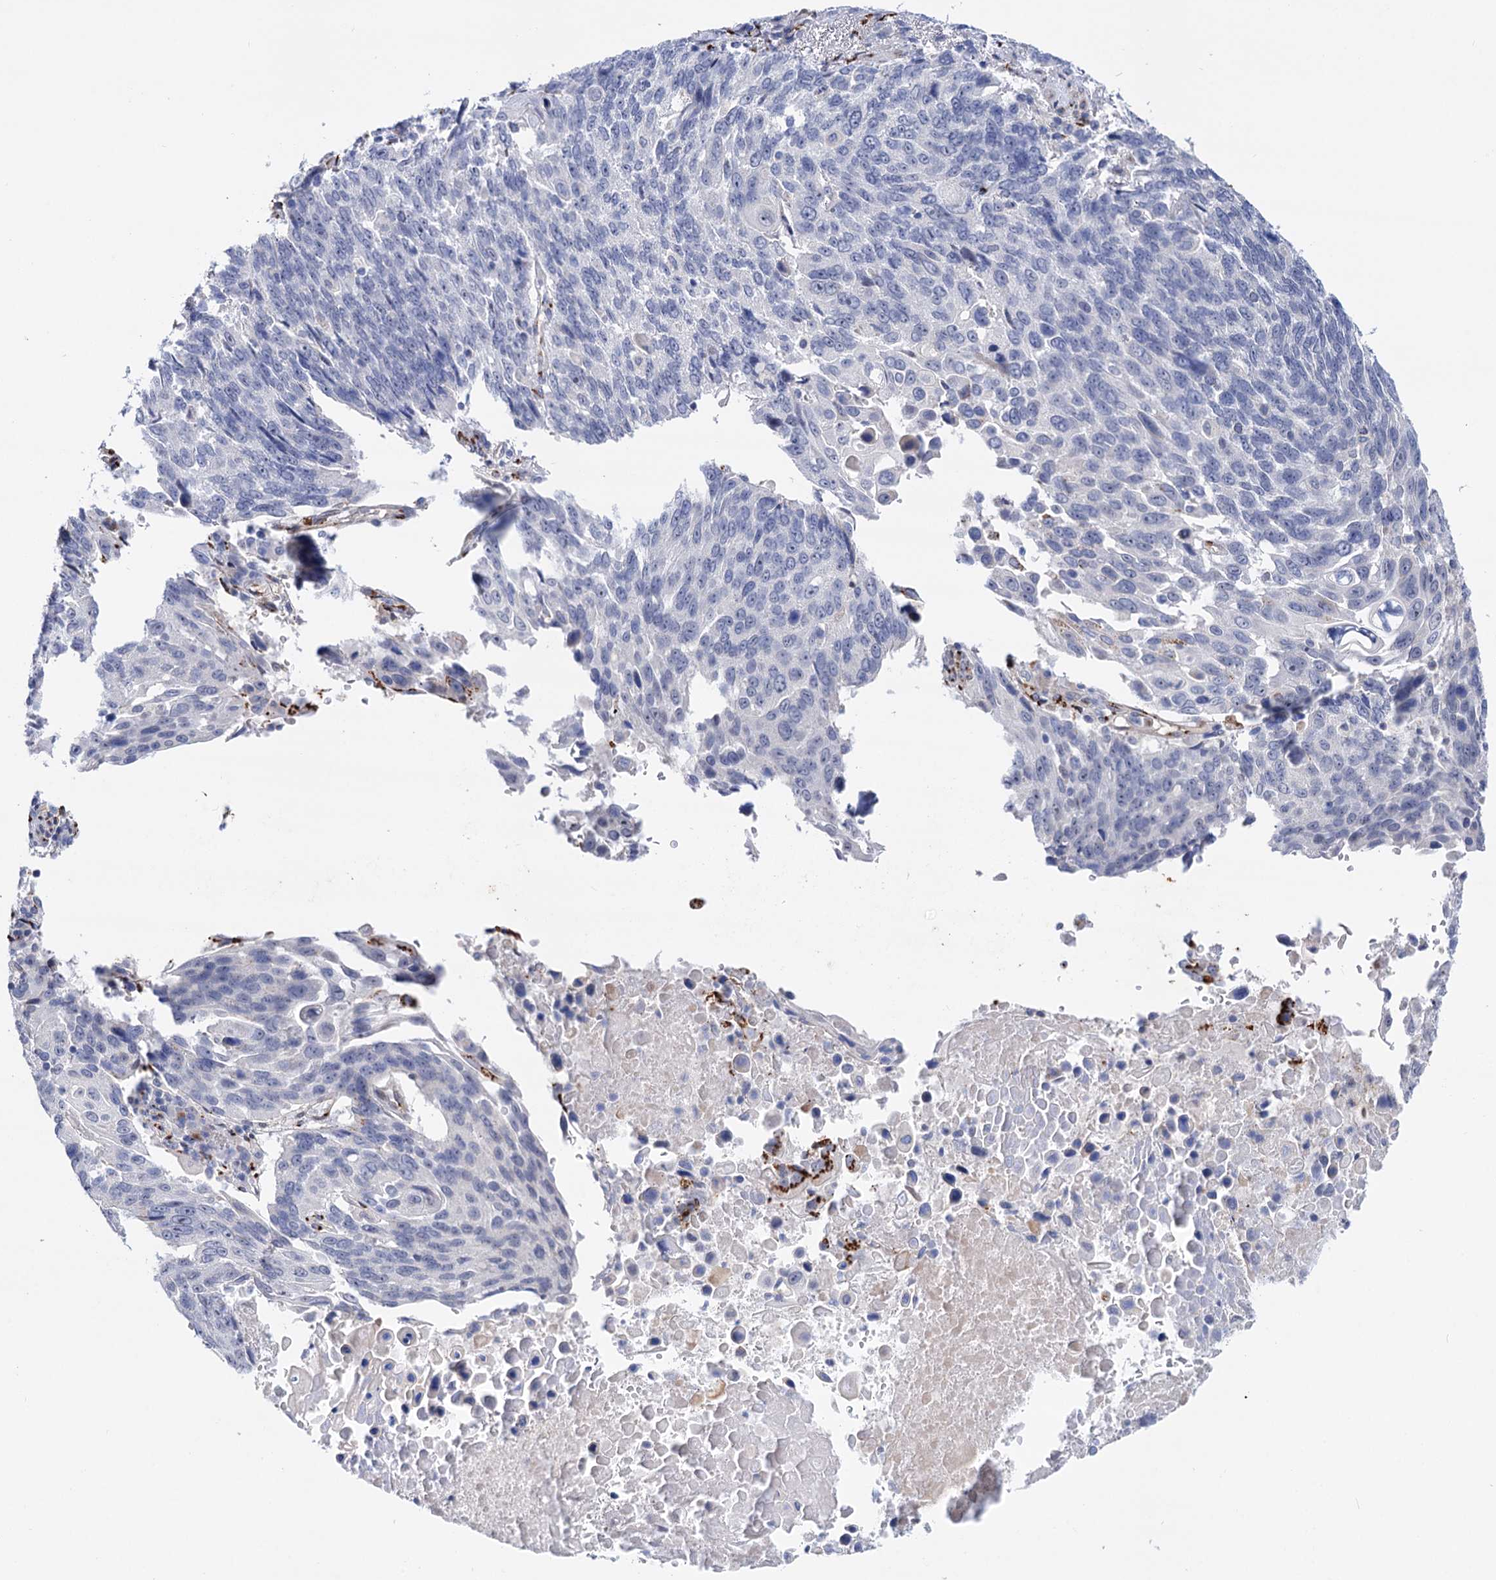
{"staining": {"intensity": "negative", "quantity": "none", "location": "none"}, "tissue": "lung cancer", "cell_type": "Tumor cells", "image_type": "cancer", "snomed": [{"axis": "morphology", "description": "Squamous cell carcinoma, NOS"}, {"axis": "topography", "description": "Lung"}], "caption": "A histopathology image of human lung cancer is negative for staining in tumor cells. The staining was performed using DAB to visualize the protein expression in brown, while the nuclei were stained in blue with hematoxylin (Magnification: 20x).", "gene": "C11orf96", "patient": {"sex": "male", "age": 66}}